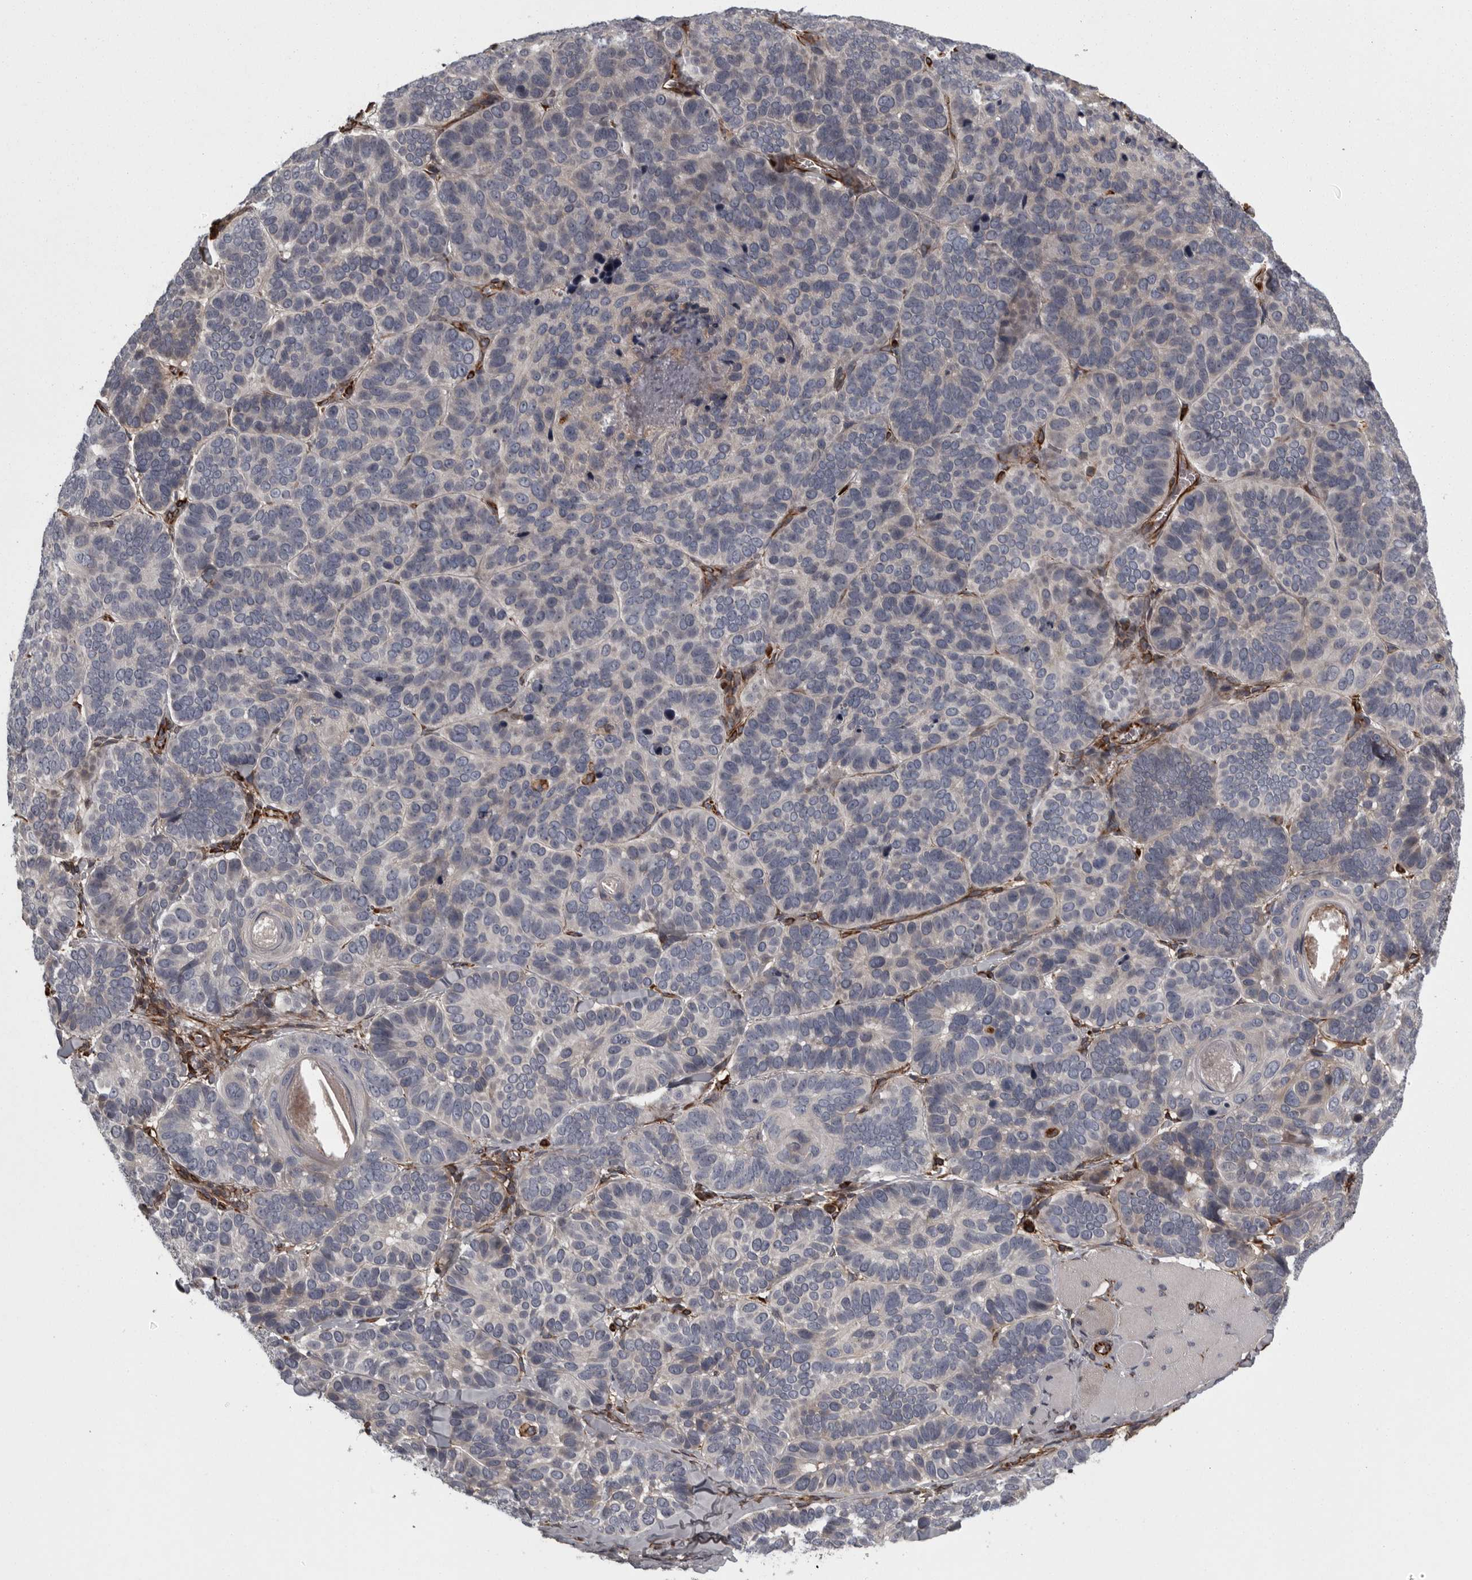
{"staining": {"intensity": "negative", "quantity": "none", "location": "none"}, "tissue": "skin cancer", "cell_type": "Tumor cells", "image_type": "cancer", "snomed": [{"axis": "morphology", "description": "Basal cell carcinoma"}, {"axis": "topography", "description": "Skin"}], "caption": "A high-resolution photomicrograph shows IHC staining of skin cancer, which shows no significant positivity in tumor cells.", "gene": "FAAP100", "patient": {"sex": "male", "age": 62}}